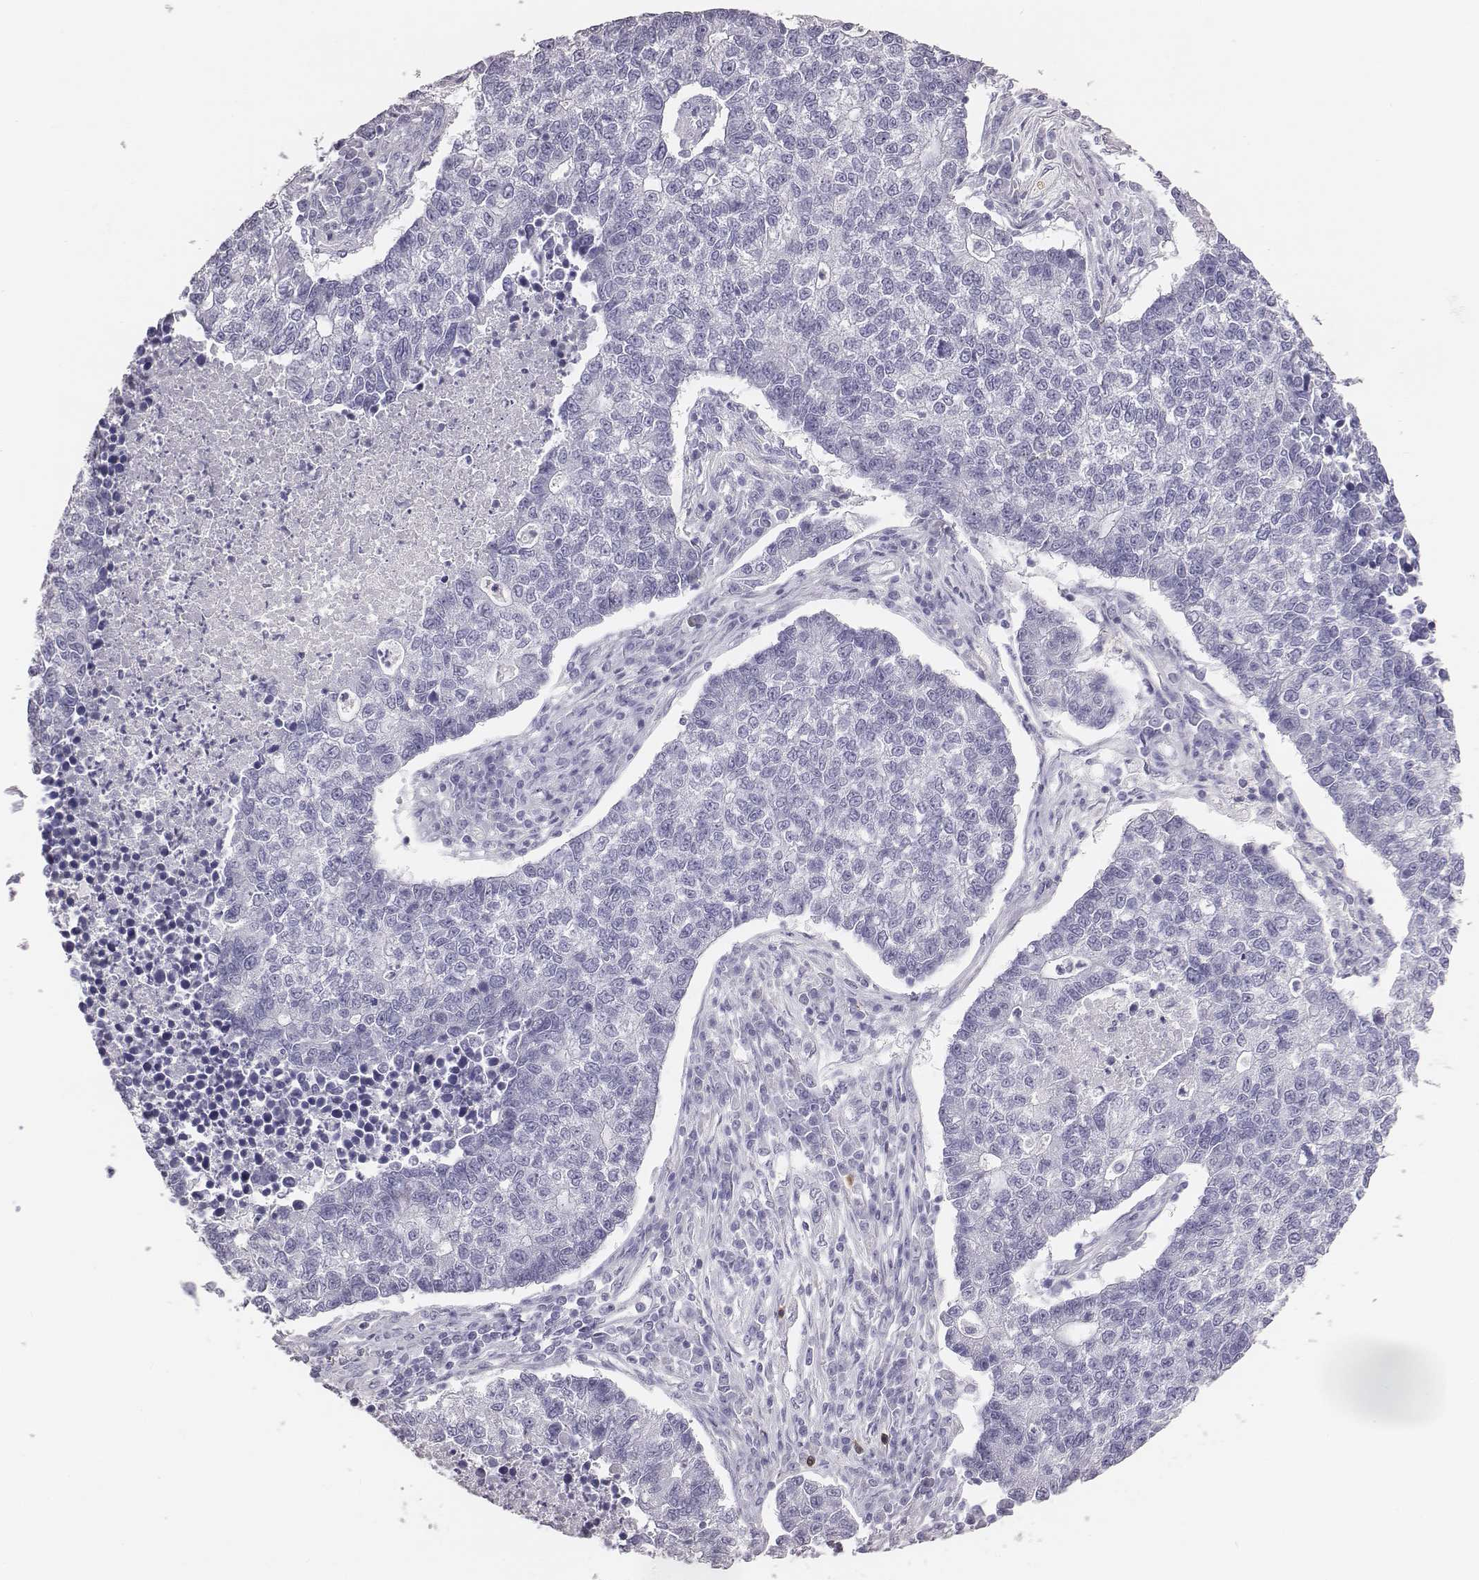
{"staining": {"intensity": "negative", "quantity": "none", "location": "none"}, "tissue": "lung cancer", "cell_type": "Tumor cells", "image_type": "cancer", "snomed": [{"axis": "morphology", "description": "Adenocarcinoma, NOS"}, {"axis": "topography", "description": "Lung"}], "caption": "A photomicrograph of human lung cancer (adenocarcinoma) is negative for staining in tumor cells. Nuclei are stained in blue.", "gene": "ACOD1", "patient": {"sex": "male", "age": 57}}